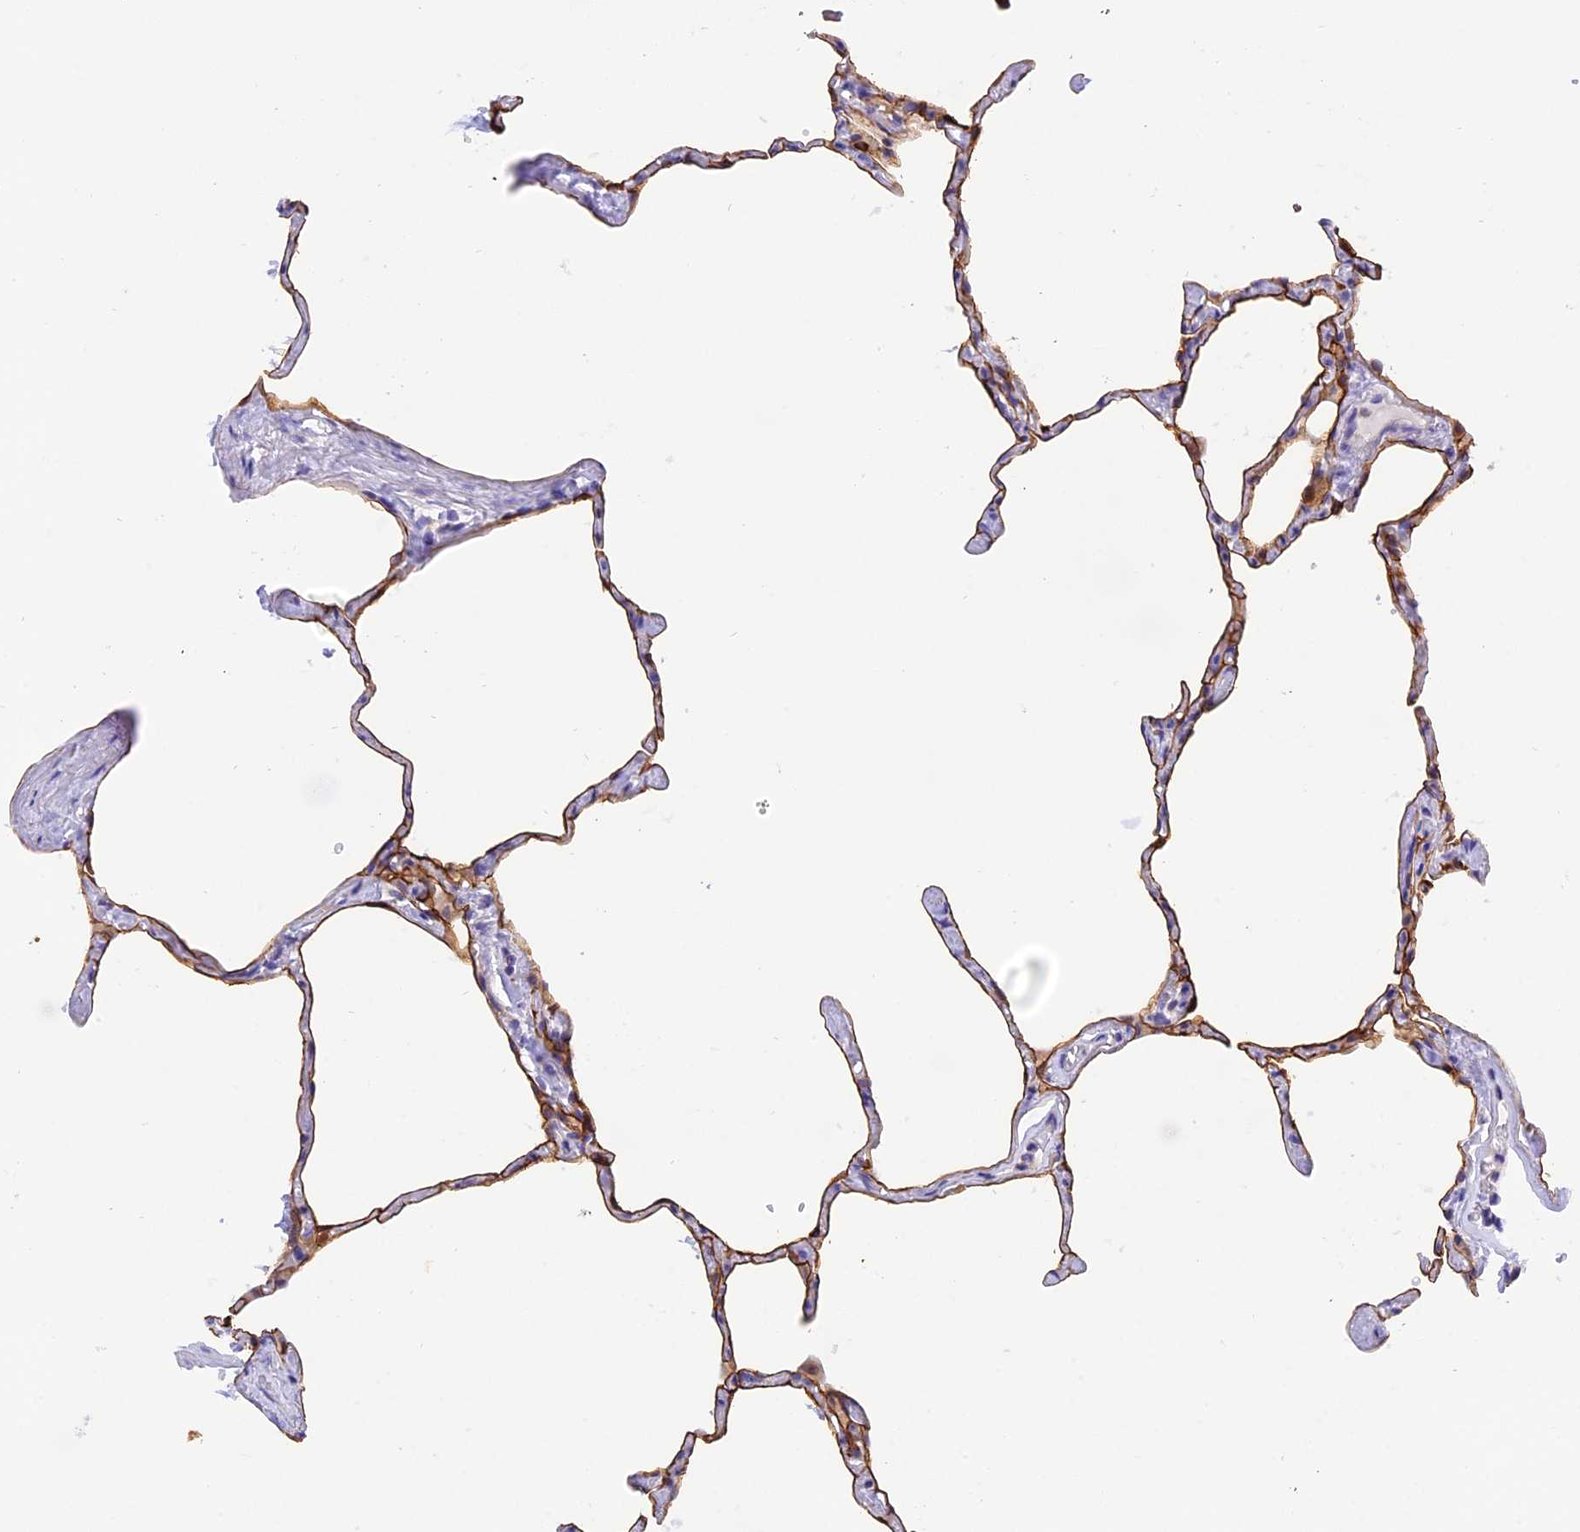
{"staining": {"intensity": "moderate", "quantity": "25%-75%", "location": "cytoplasmic/membranous"}, "tissue": "lung", "cell_type": "Alveolar cells", "image_type": "normal", "snomed": [{"axis": "morphology", "description": "Normal tissue, NOS"}, {"axis": "topography", "description": "Lung"}], "caption": "A medium amount of moderate cytoplasmic/membranous positivity is present in approximately 25%-75% of alveolar cells in unremarkable lung. (Brightfield microscopy of DAB IHC at high magnification).", "gene": "PKIA", "patient": {"sex": "male", "age": 65}}